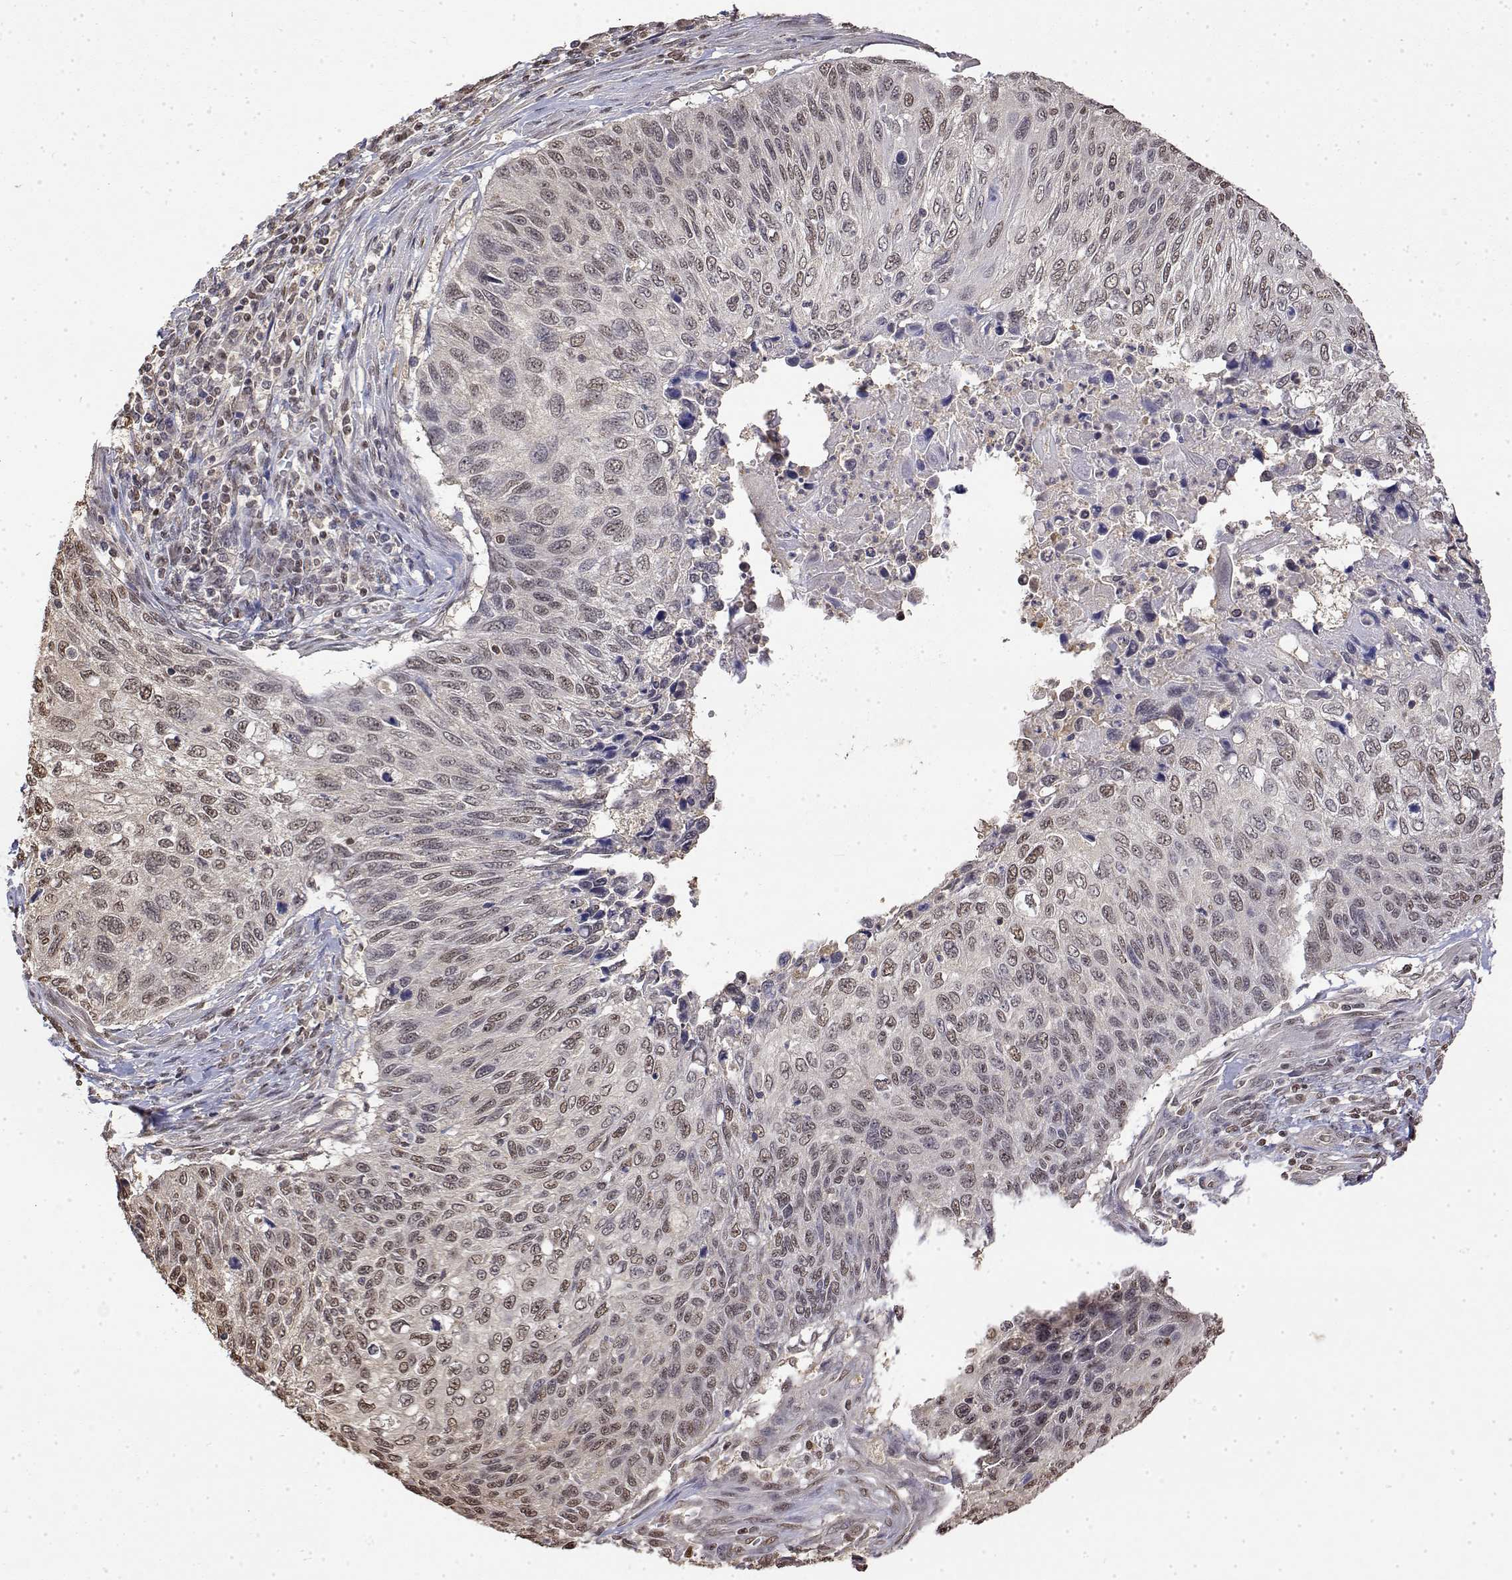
{"staining": {"intensity": "weak", "quantity": ">75%", "location": "nuclear"}, "tissue": "cervical cancer", "cell_type": "Tumor cells", "image_type": "cancer", "snomed": [{"axis": "morphology", "description": "Squamous cell carcinoma, NOS"}, {"axis": "topography", "description": "Cervix"}], "caption": "Immunohistochemistry (IHC) of human squamous cell carcinoma (cervical) reveals low levels of weak nuclear staining in about >75% of tumor cells. Using DAB (brown) and hematoxylin (blue) stains, captured at high magnification using brightfield microscopy.", "gene": "TPI1", "patient": {"sex": "female", "age": 70}}